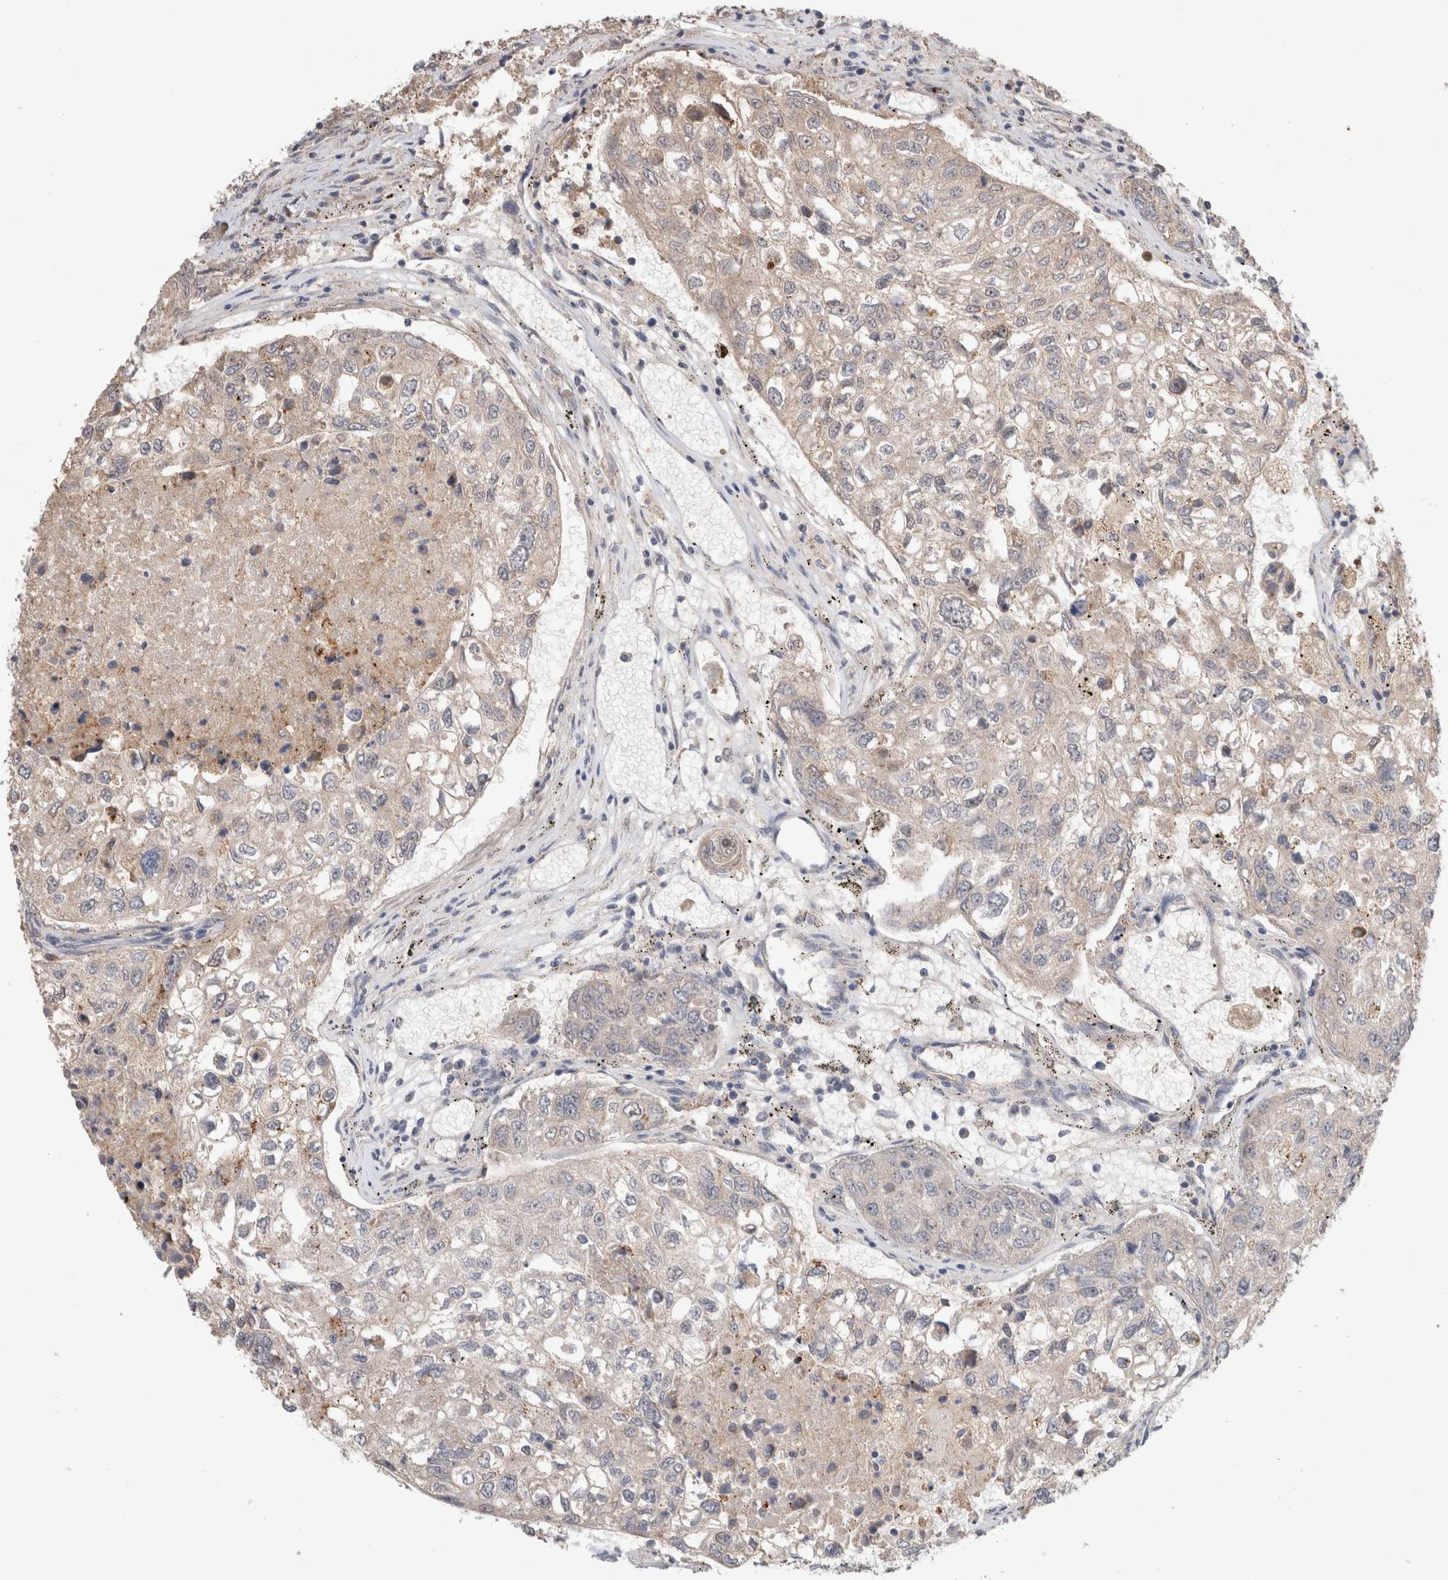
{"staining": {"intensity": "weak", "quantity": "<25%", "location": "cytoplasmic/membranous"}, "tissue": "urothelial cancer", "cell_type": "Tumor cells", "image_type": "cancer", "snomed": [{"axis": "morphology", "description": "Urothelial carcinoma, High grade"}, {"axis": "topography", "description": "Lymph node"}, {"axis": "topography", "description": "Urinary bladder"}], "caption": "An image of urothelial carcinoma (high-grade) stained for a protein displays no brown staining in tumor cells.", "gene": "SYDE2", "patient": {"sex": "male", "age": 51}}